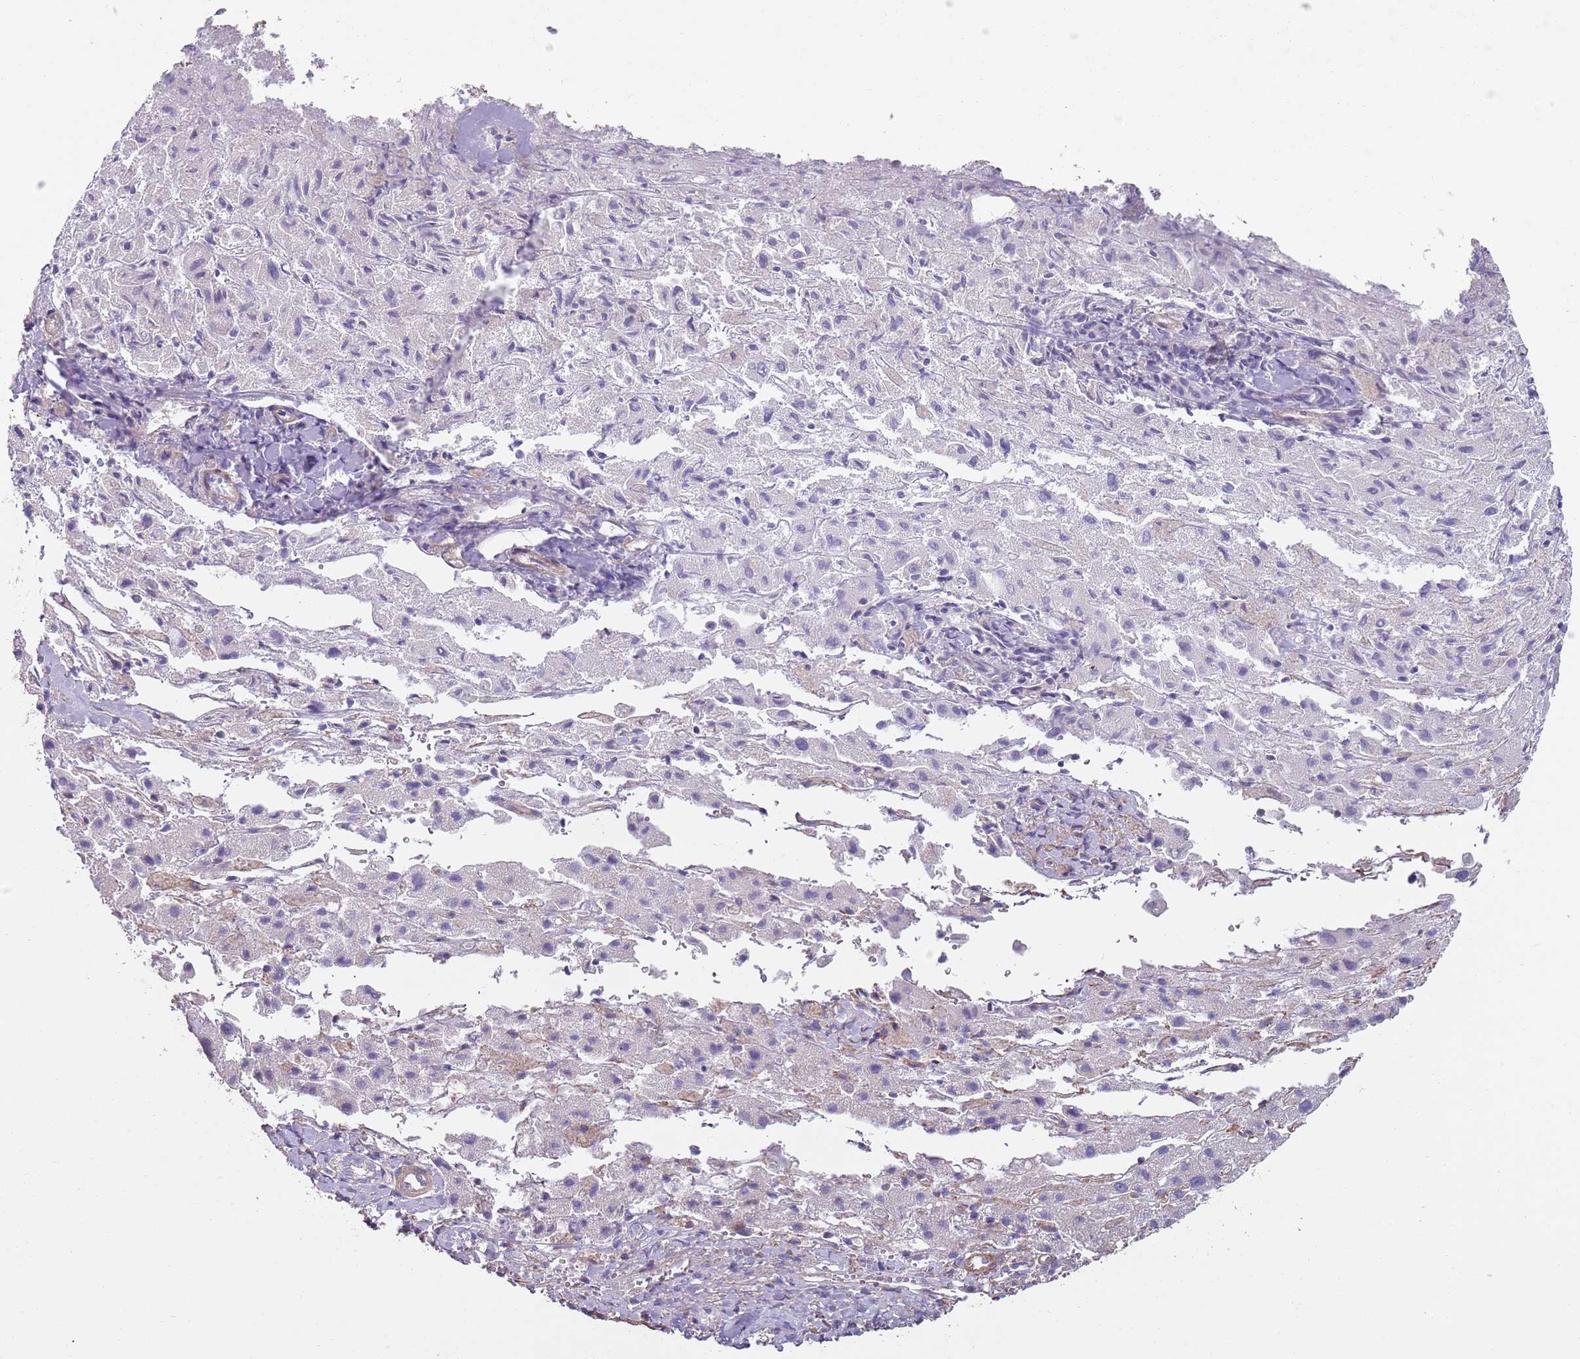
{"staining": {"intensity": "negative", "quantity": "none", "location": "none"}, "tissue": "liver cancer", "cell_type": "Tumor cells", "image_type": "cancer", "snomed": [{"axis": "morphology", "description": "Carcinoma, Hepatocellular, NOS"}, {"axis": "topography", "description": "Liver"}], "caption": "An immunohistochemistry (IHC) image of liver cancer is shown. There is no staining in tumor cells of liver cancer.", "gene": "GAS8", "patient": {"sex": "female", "age": 58}}